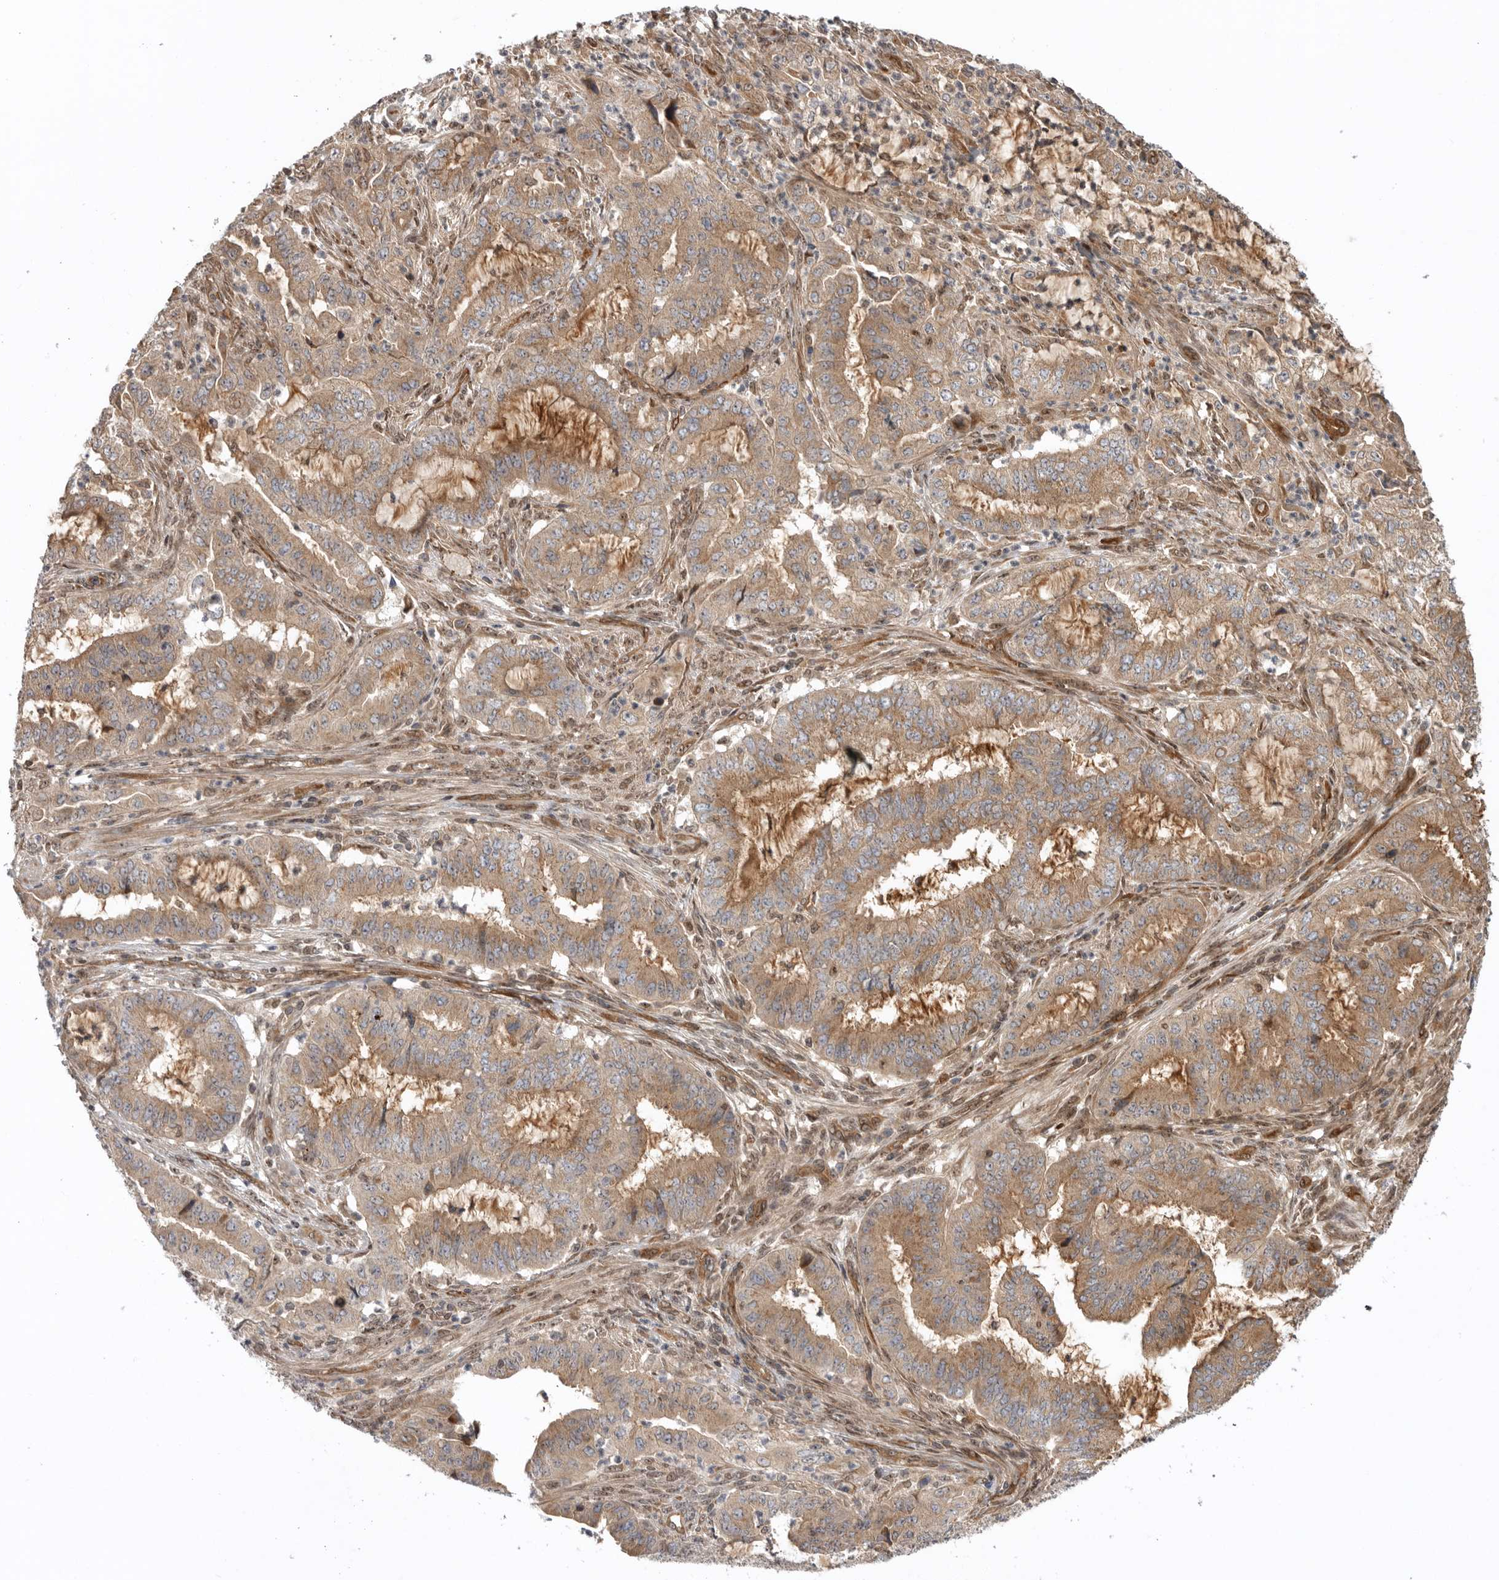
{"staining": {"intensity": "weak", "quantity": ">75%", "location": "cytoplasmic/membranous"}, "tissue": "endometrial cancer", "cell_type": "Tumor cells", "image_type": "cancer", "snomed": [{"axis": "morphology", "description": "Adenocarcinoma, NOS"}, {"axis": "topography", "description": "Endometrium"}], "caption": "A high-resolution photomicrograph shows IHC staining of endometrial cancer, which shows weak cytoplasmic/membranous staining in about >75% of tumor cells.", "gene": "DHDDS", "patient": {"sex": "female", "age": 51}}